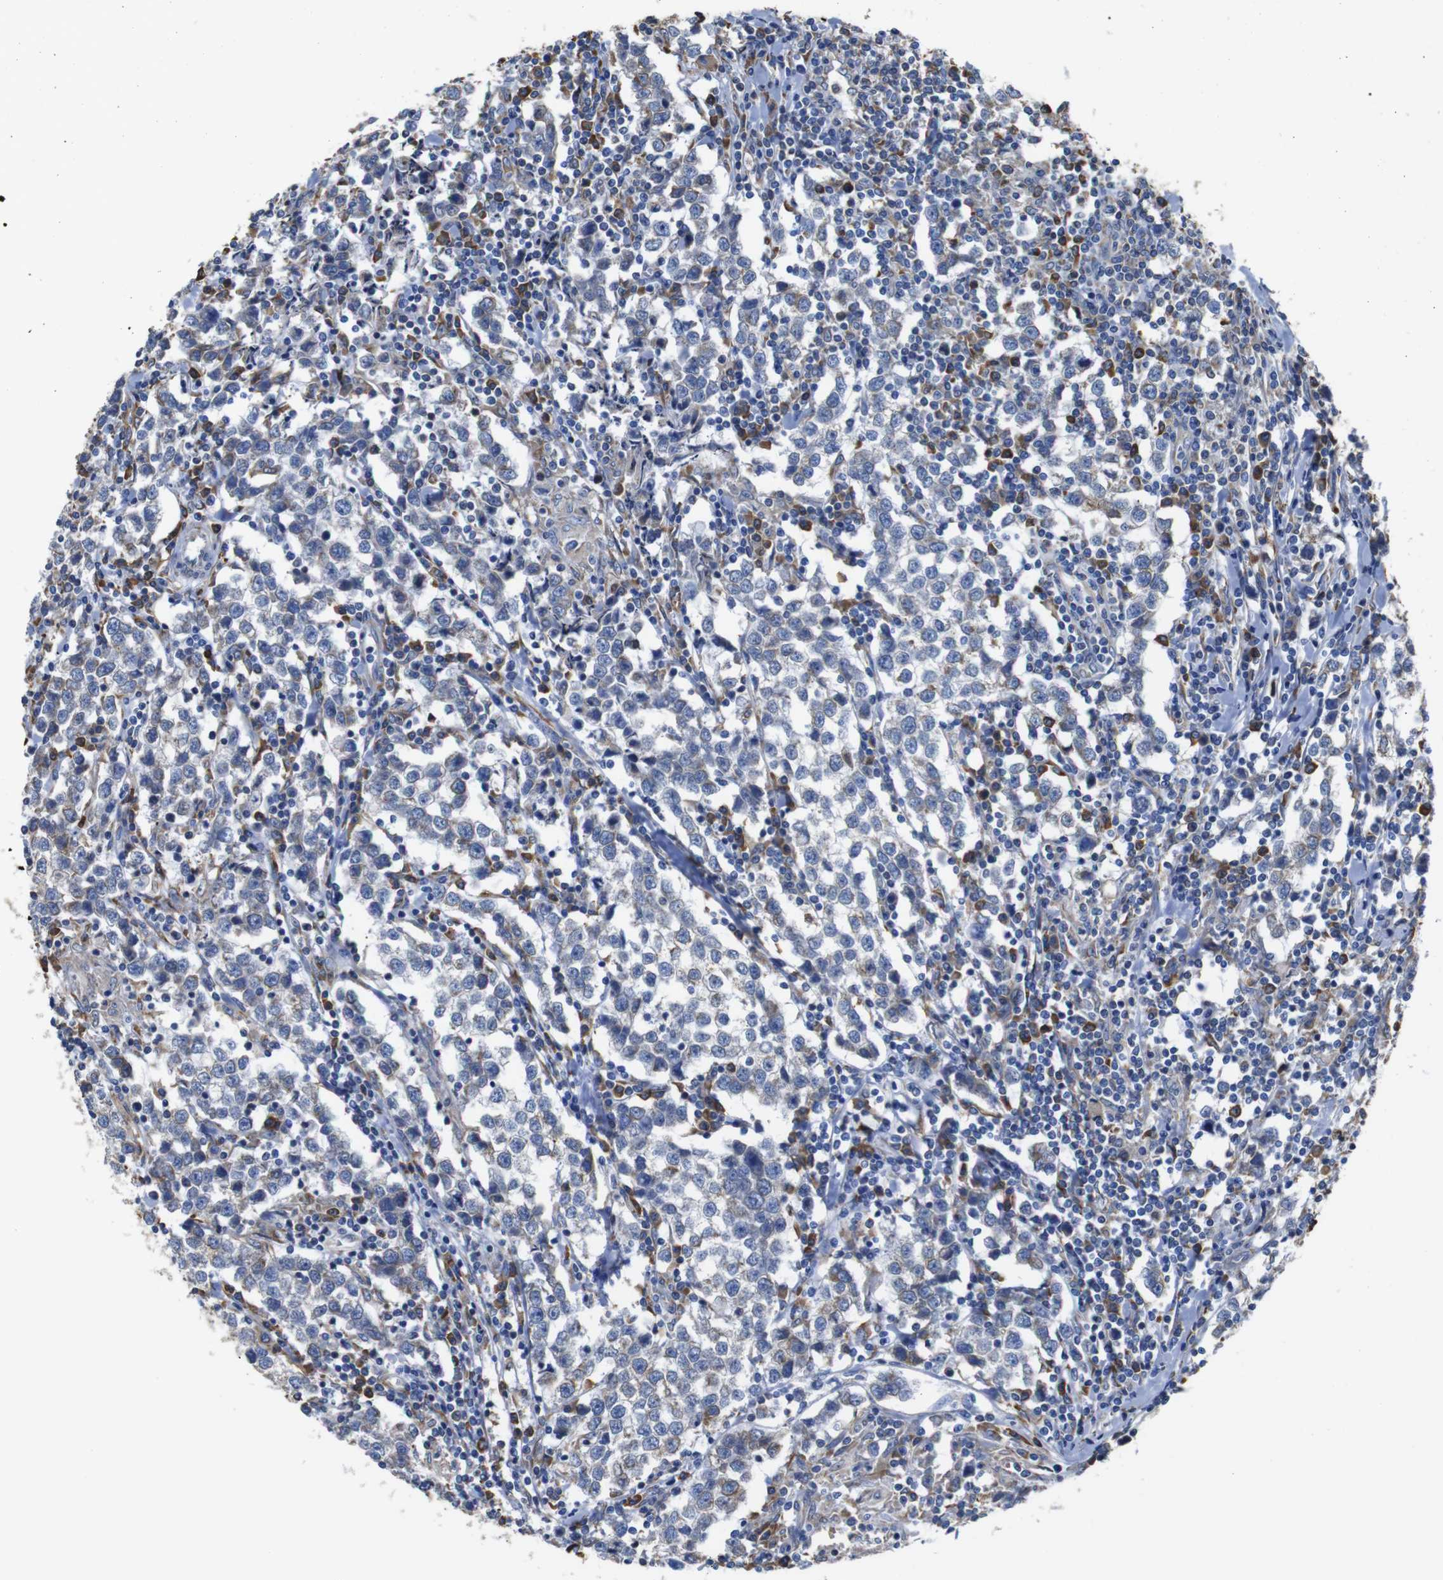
{"staining": {"intensity": "negative", "quantity": "none", "location": "none"}, "tissue": "testis cancer", "cell_type": "Tumor cells", "image_type": "cancer", "snomed": [{"axis": "morphology", "description": "Seminoma, NOS"}, {"axis": "morphology", "description": "Carcinoma, Embryonal, NOS"}, {"axis": "topography", "description": "Testis"}], "caption": "IHC of human testis embryonal carcinoma reveals no expression in tumor cells.", "gene": "PPIB", "patient": {"sex": "male", "age": 36}}